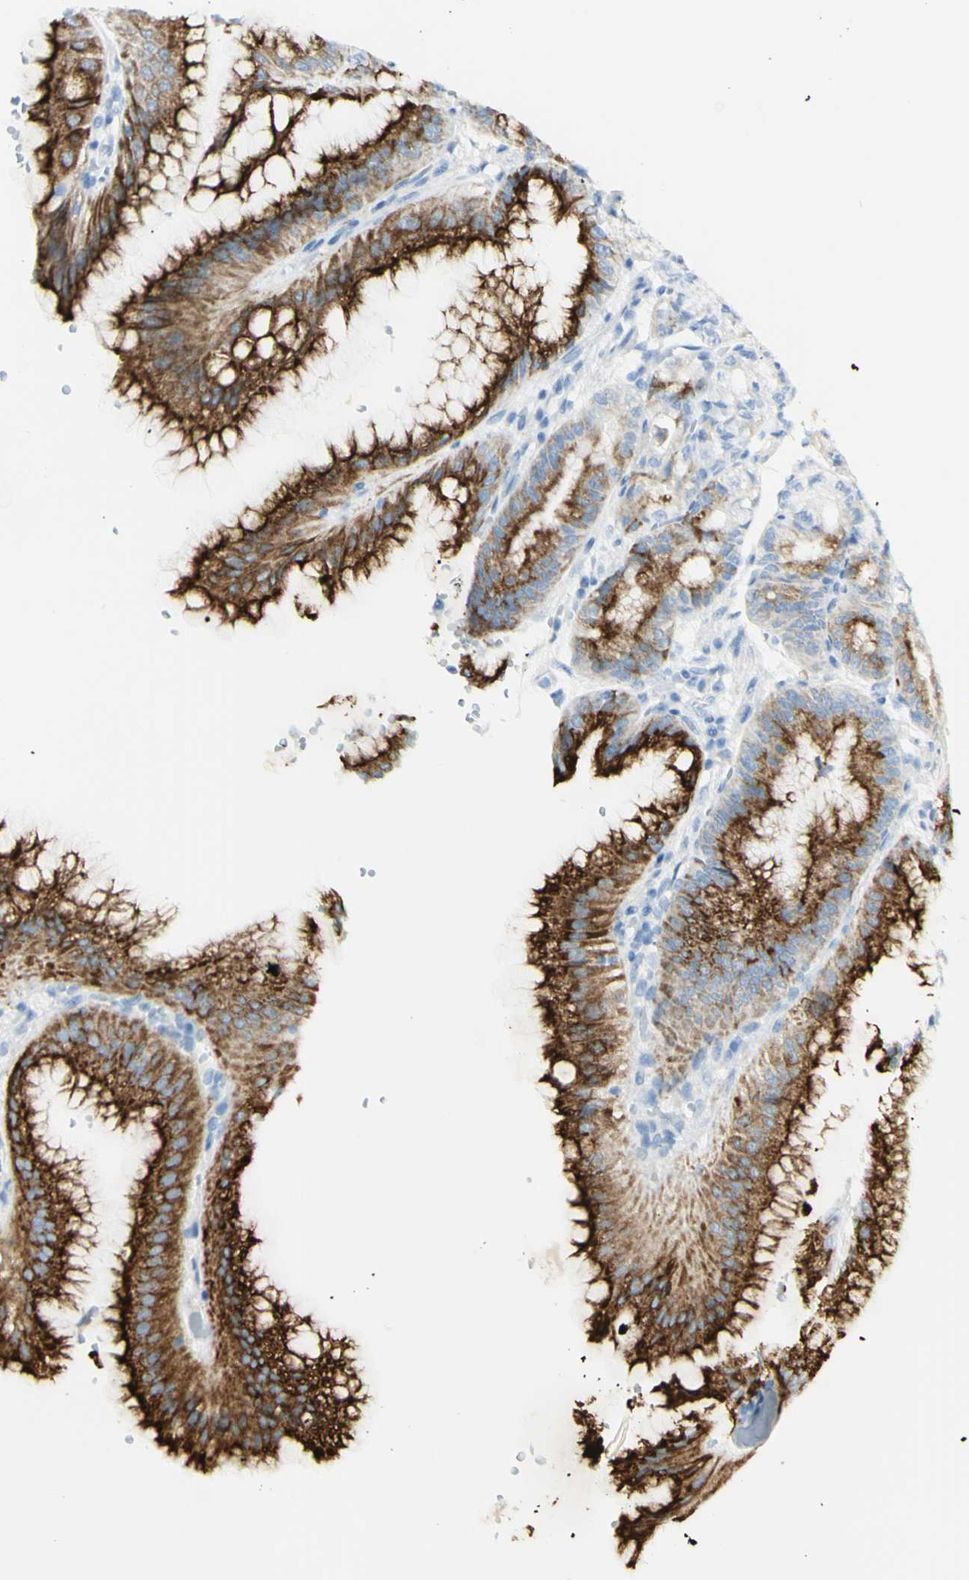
{"staining": {"intensity": "strong", "quantity": "25%-75%", "location": "cytoplasmic/membranous"}, "tissue": "stomach", "cell_type": "Glandular cells", "image_type": "normal", "snomed": [{"axis": "morphology", "description": "Normal tissue, NOS"}, {"axis": "topography", "description": "Stomach, lower"}], "caption": "About 25%-75% of glandular cells in benign stomach demonstrate strong cytoplasmic/membranous protein staining as visualized by brown immunohistochemical staining.", "gene": "LETM1", "patient": {"sex": "male", "age": 71}}